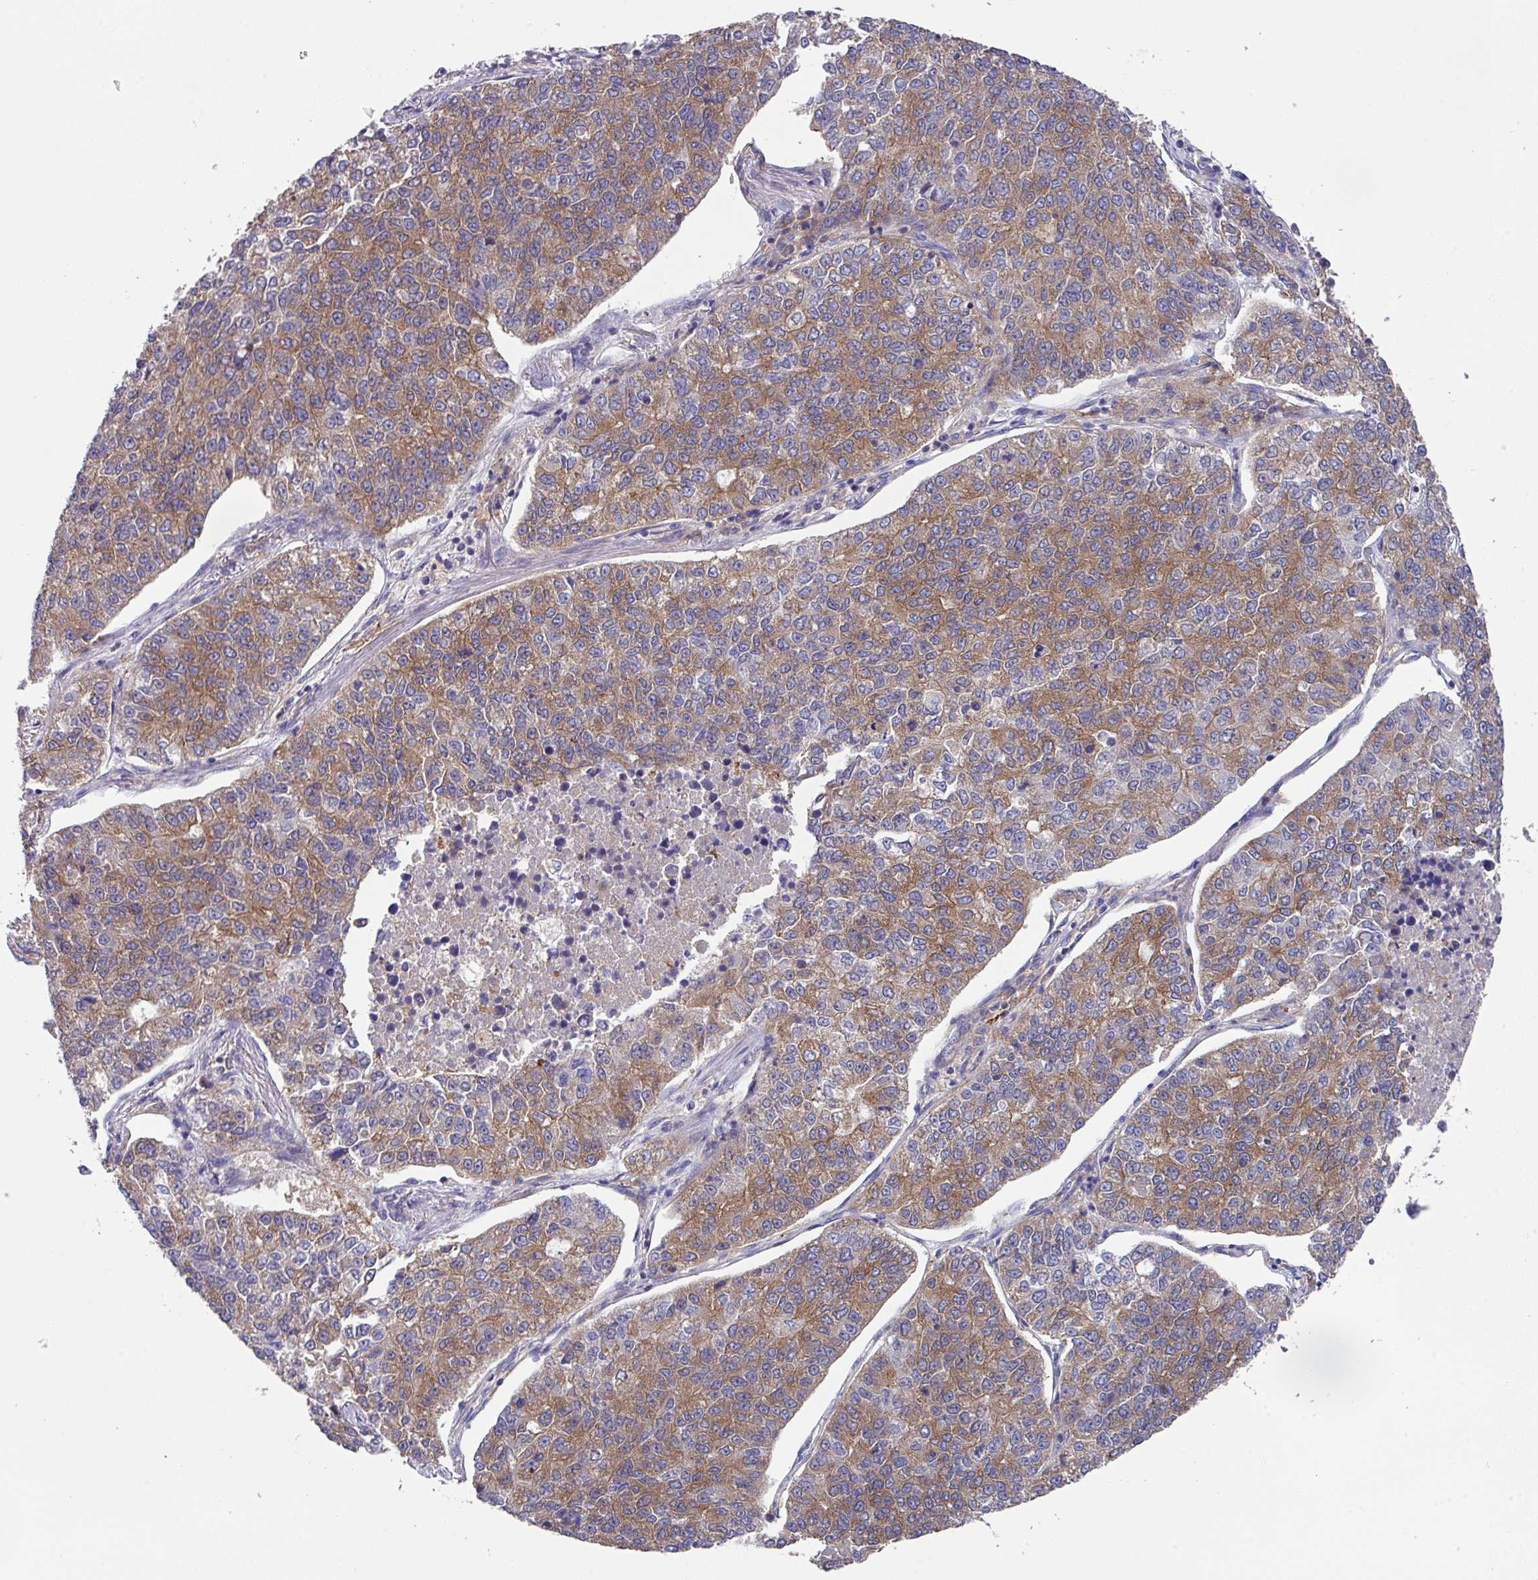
{"staining": {"intensity": "moderate", "quantity": ">75%", "location": "cytoplasmic/membranous"}, "tissue": "lung cancer", "cell_type": "Tumor cells", "image_type": "cancer", "snomed": [{"axis": "morphology", "description": "Adenocarcinoma, NOS"}, {"axis": "topography", "description": "Lung"}], "caption": "Moderate cytoplasmic/membranous expression is seen in approximately >75% of tumor cells in lung cancer.", "gene": "EIF4B", "patient": {"sex": "male", "age": 49}}